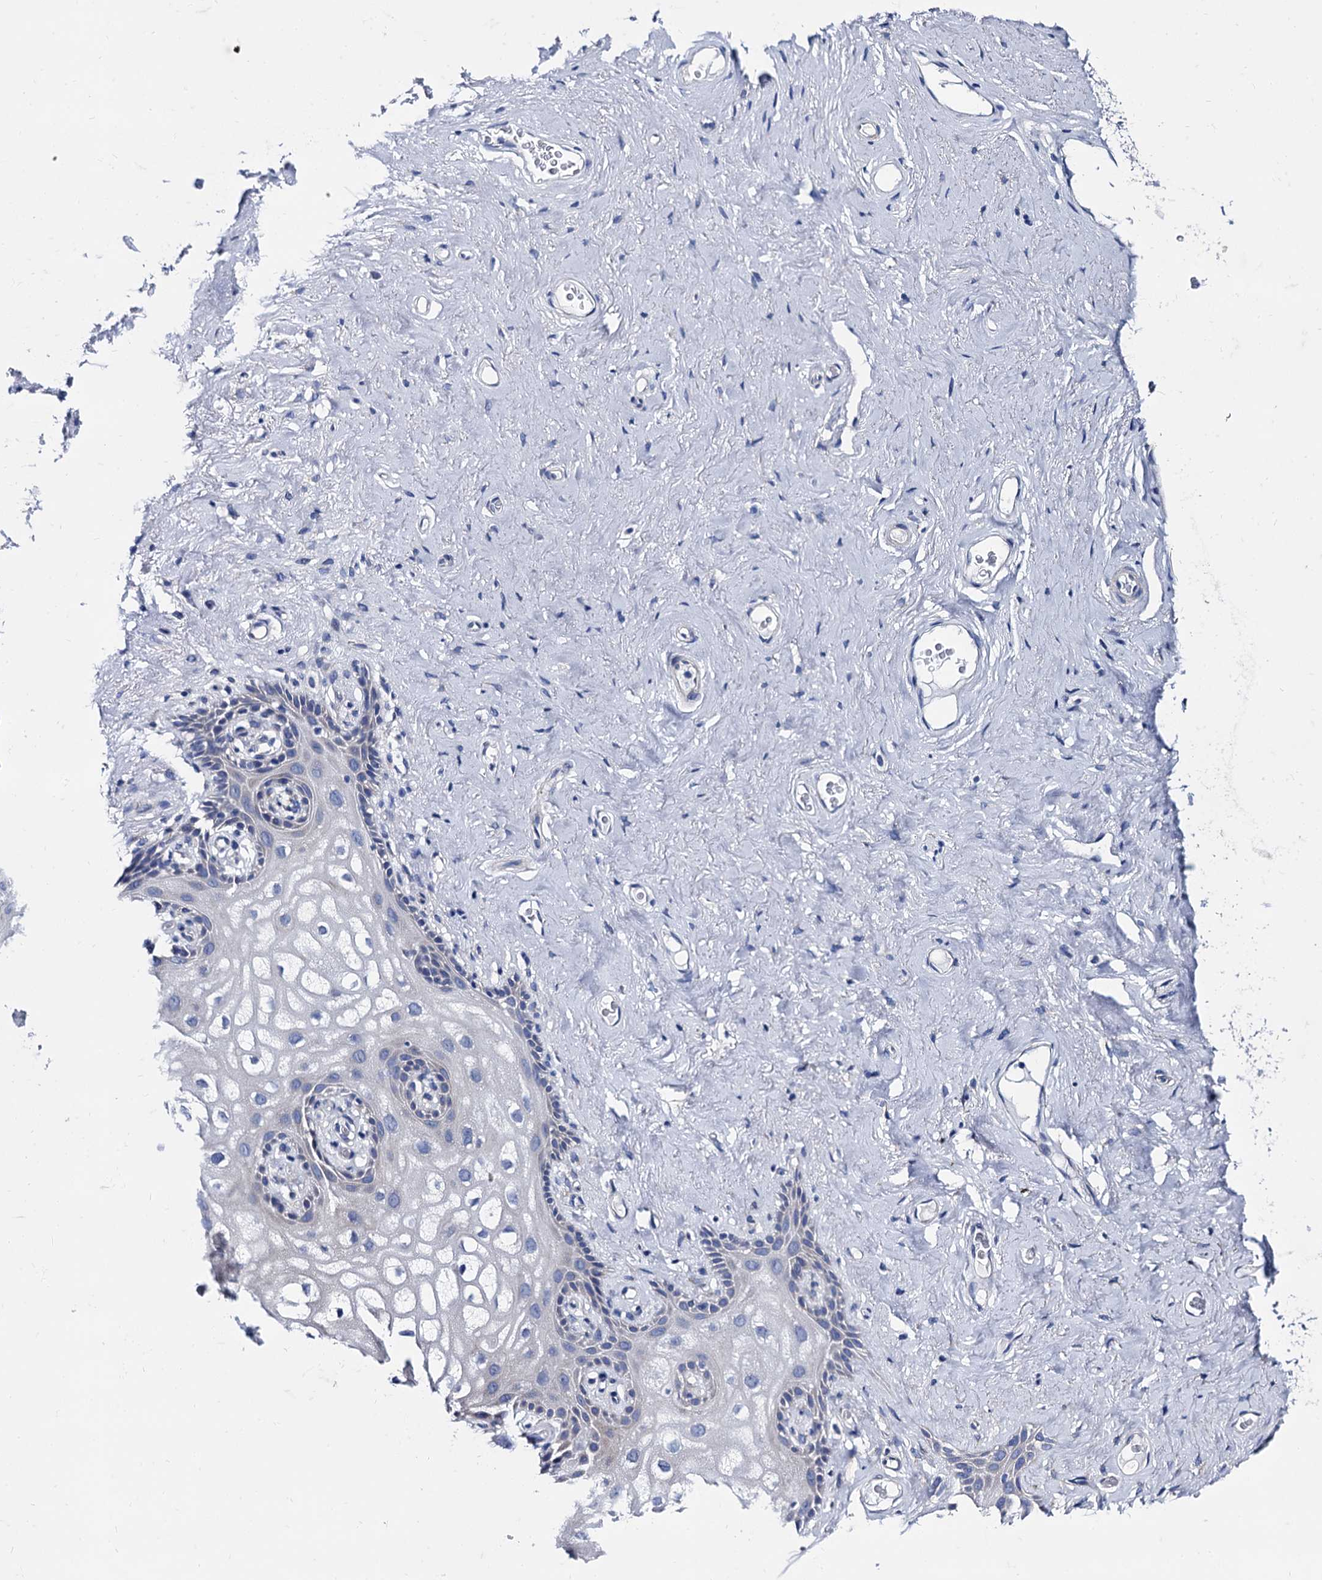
{"staining": {"intensity": "negative", "quantity": "none", "location": "none"}, "tissue": "vagina", "cell_type": "Squamous epithelial cells", "image_type": "normal", "snomed": [{"axis": "morphology", "description": "Normal tissue, NOS"}, {"axis": "topography", "description": "Vagina"}, {"axis": "topography", "description": "Peripheral nerve tissue"}], "caption": "Immunohistochemistry (IHC) image of normal vagina: human vagina stained with DAB (3,3'-diaminobenzidine) exhibits no significant protein expression in squamous epithelial cells.", "gene": "FOXR2", "patient": {"sex": "female", "age": 71}}